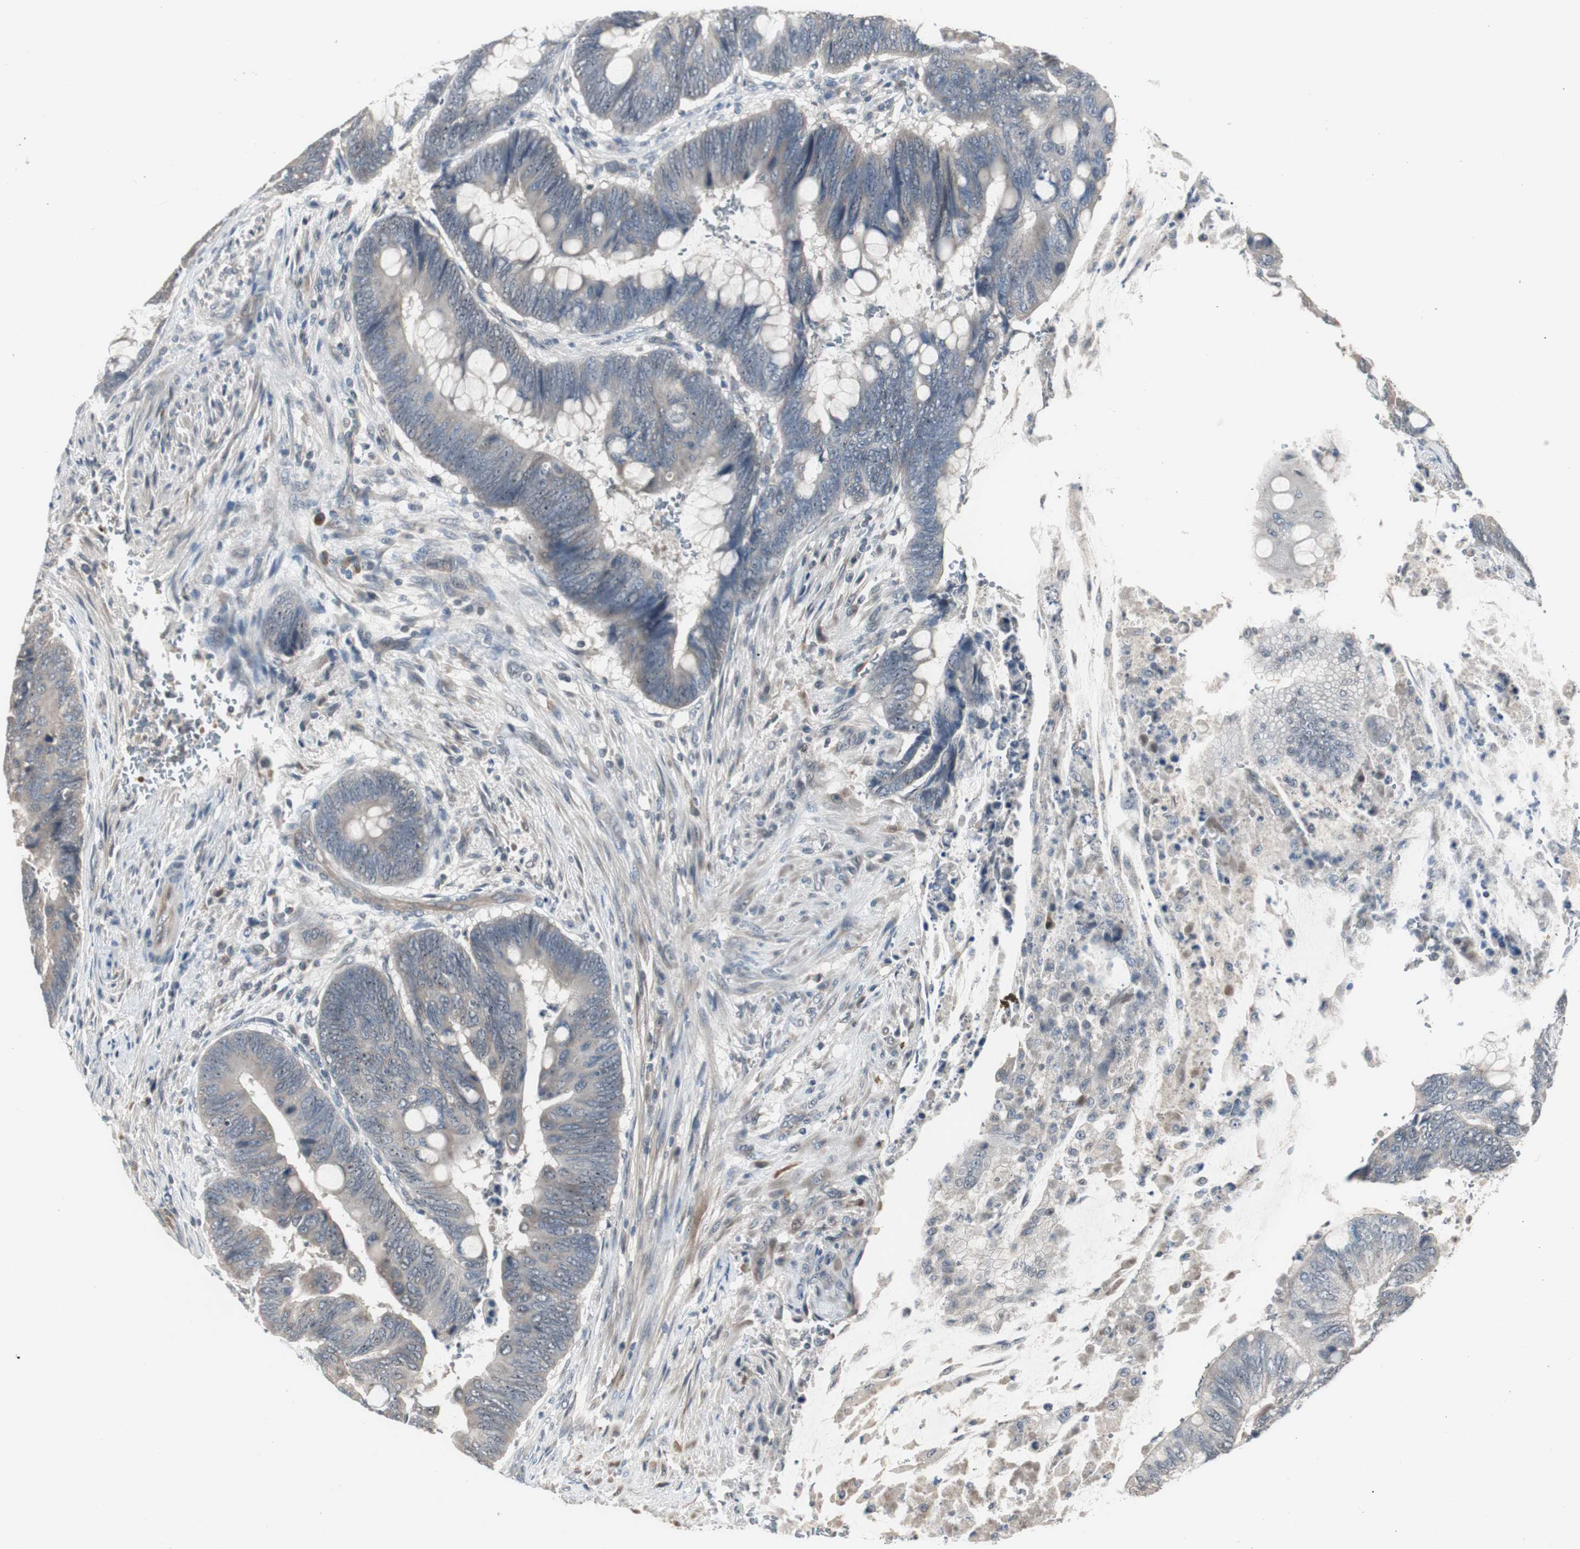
{"staining": {"intensity": "weak", "quantity": ">75%", "location": "cytoplasmic/membranous"}, "tissue": "colorectal cancer", "cell_type": "Tumor cells", "image_type": "cancer", "snomed": [{"axis": "morphology", "description": "Normal tissue, NOS"}, {"axis": "morphology", "description": "Adenocarcinoma, NOS"}, {"axis": "topography", "description": "Rectum"}], "caption": "Brown immunohistochemical staining in human colorectal cancer exhibits weak cytoplasmic/membranous expression in approximately >75% of tumor cells. (brown staining indicates protein expression, while blue staining denotes nuclei).", "gene": "ZMPSTE24", "patient": {"sex": "male", "age": 92}}